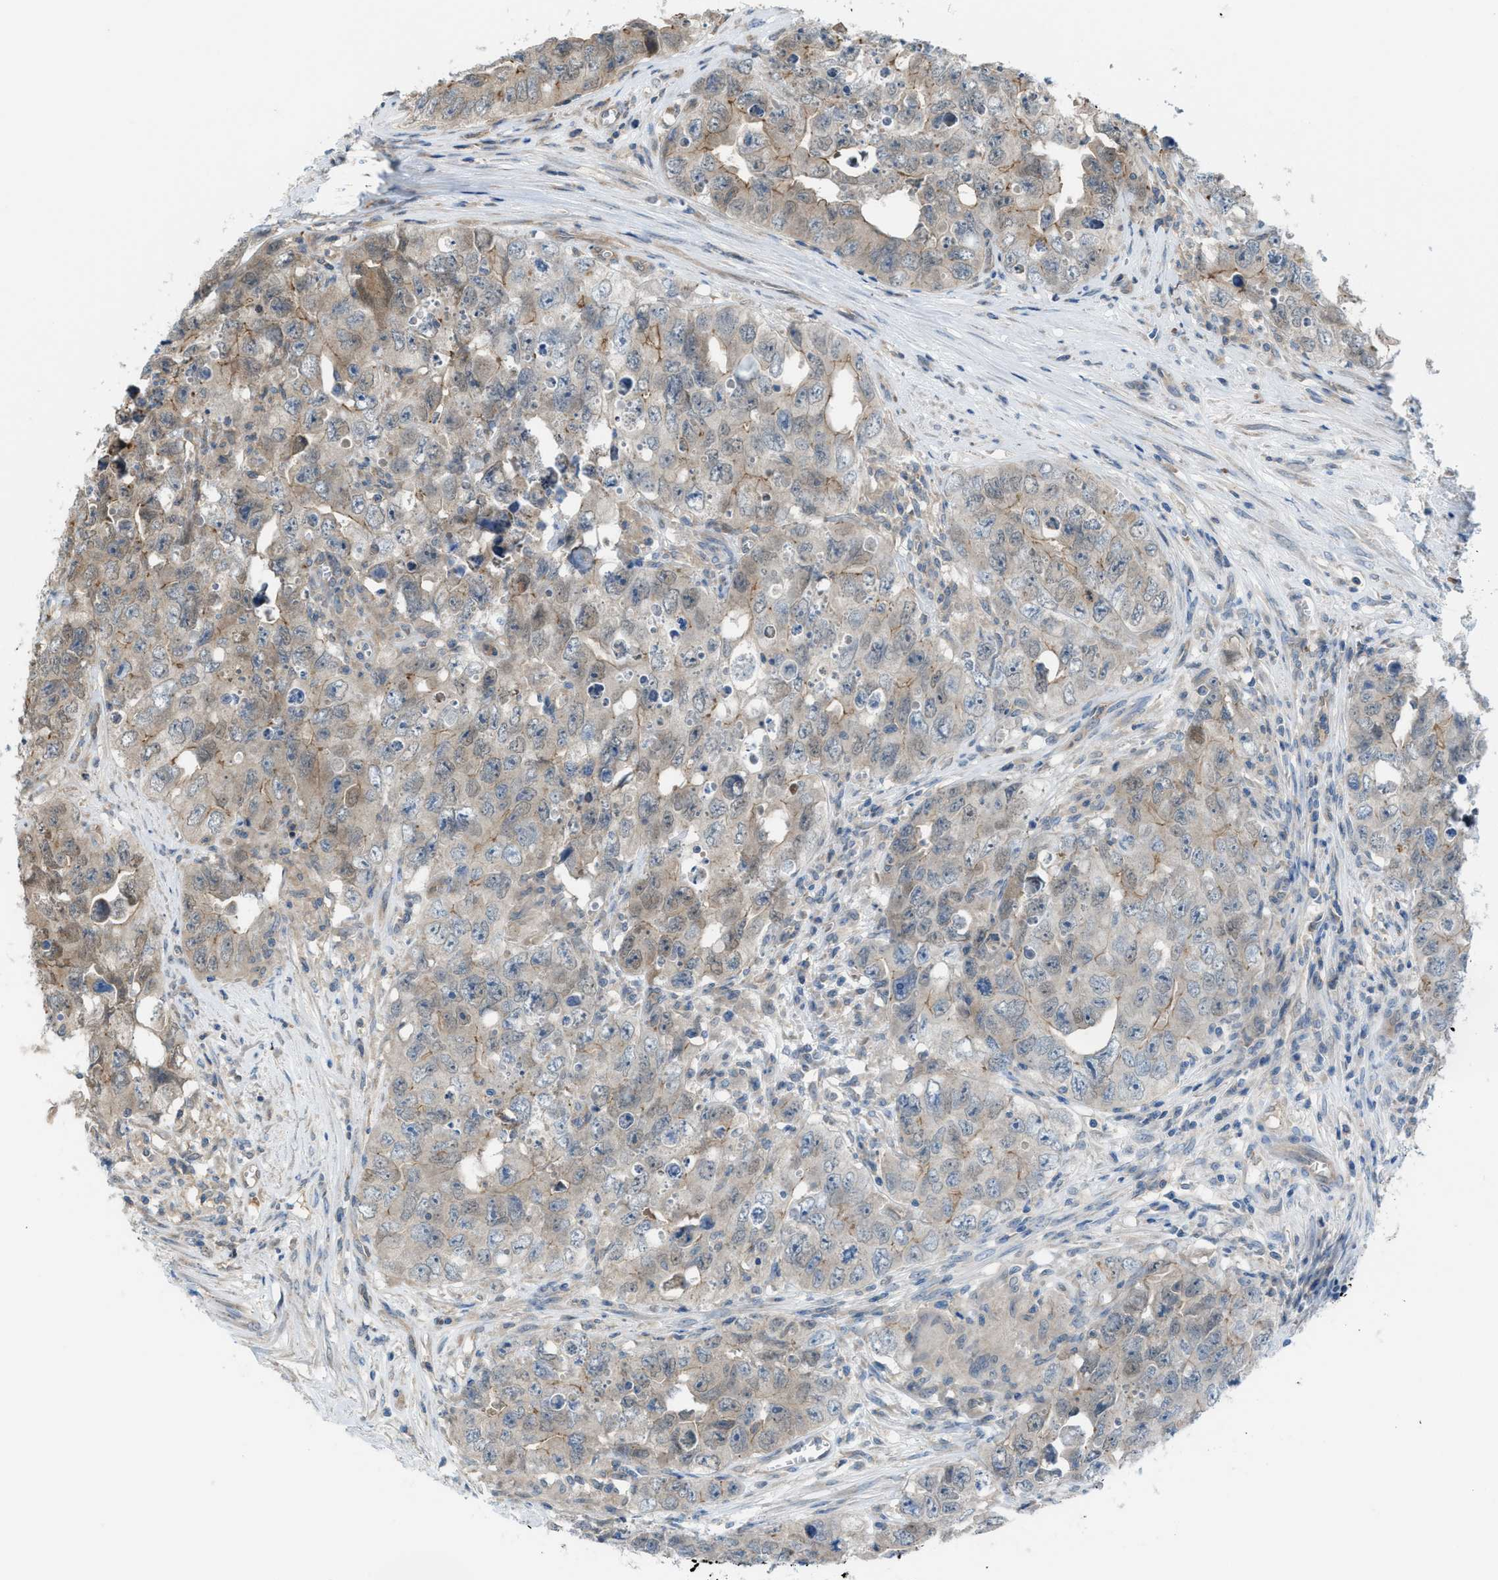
{"staining": {"intensity": "weak", "quantity": "25%-75%", "location": "cytoplasmic/membranous"}, "tissue": "testis cancer", "cell_type": "Tumor cells", "image_type": "cancer", "snomed": [{"axis": "morphology", "description": "Seminoma, NOS"}, {"axis": "morphology", "description": "Carcinoma, Embryonal, NOS"}, {"axis": "topography", "description": "Testis"}], "caption": "Immunohistochemistry of human seminoma (testis) exhibits low levels of weak cytoplasmic/membranous positivity in approximately 25%-75% of tumor cells. The protein is stained brown, and the nuclei are stained in blue (DAB (3,3'-diaminobenzidine) IHC with brightfield microscopy, high magnification).", "gene": "PLAA", "patient": {"sex": "male", "age": 43}}